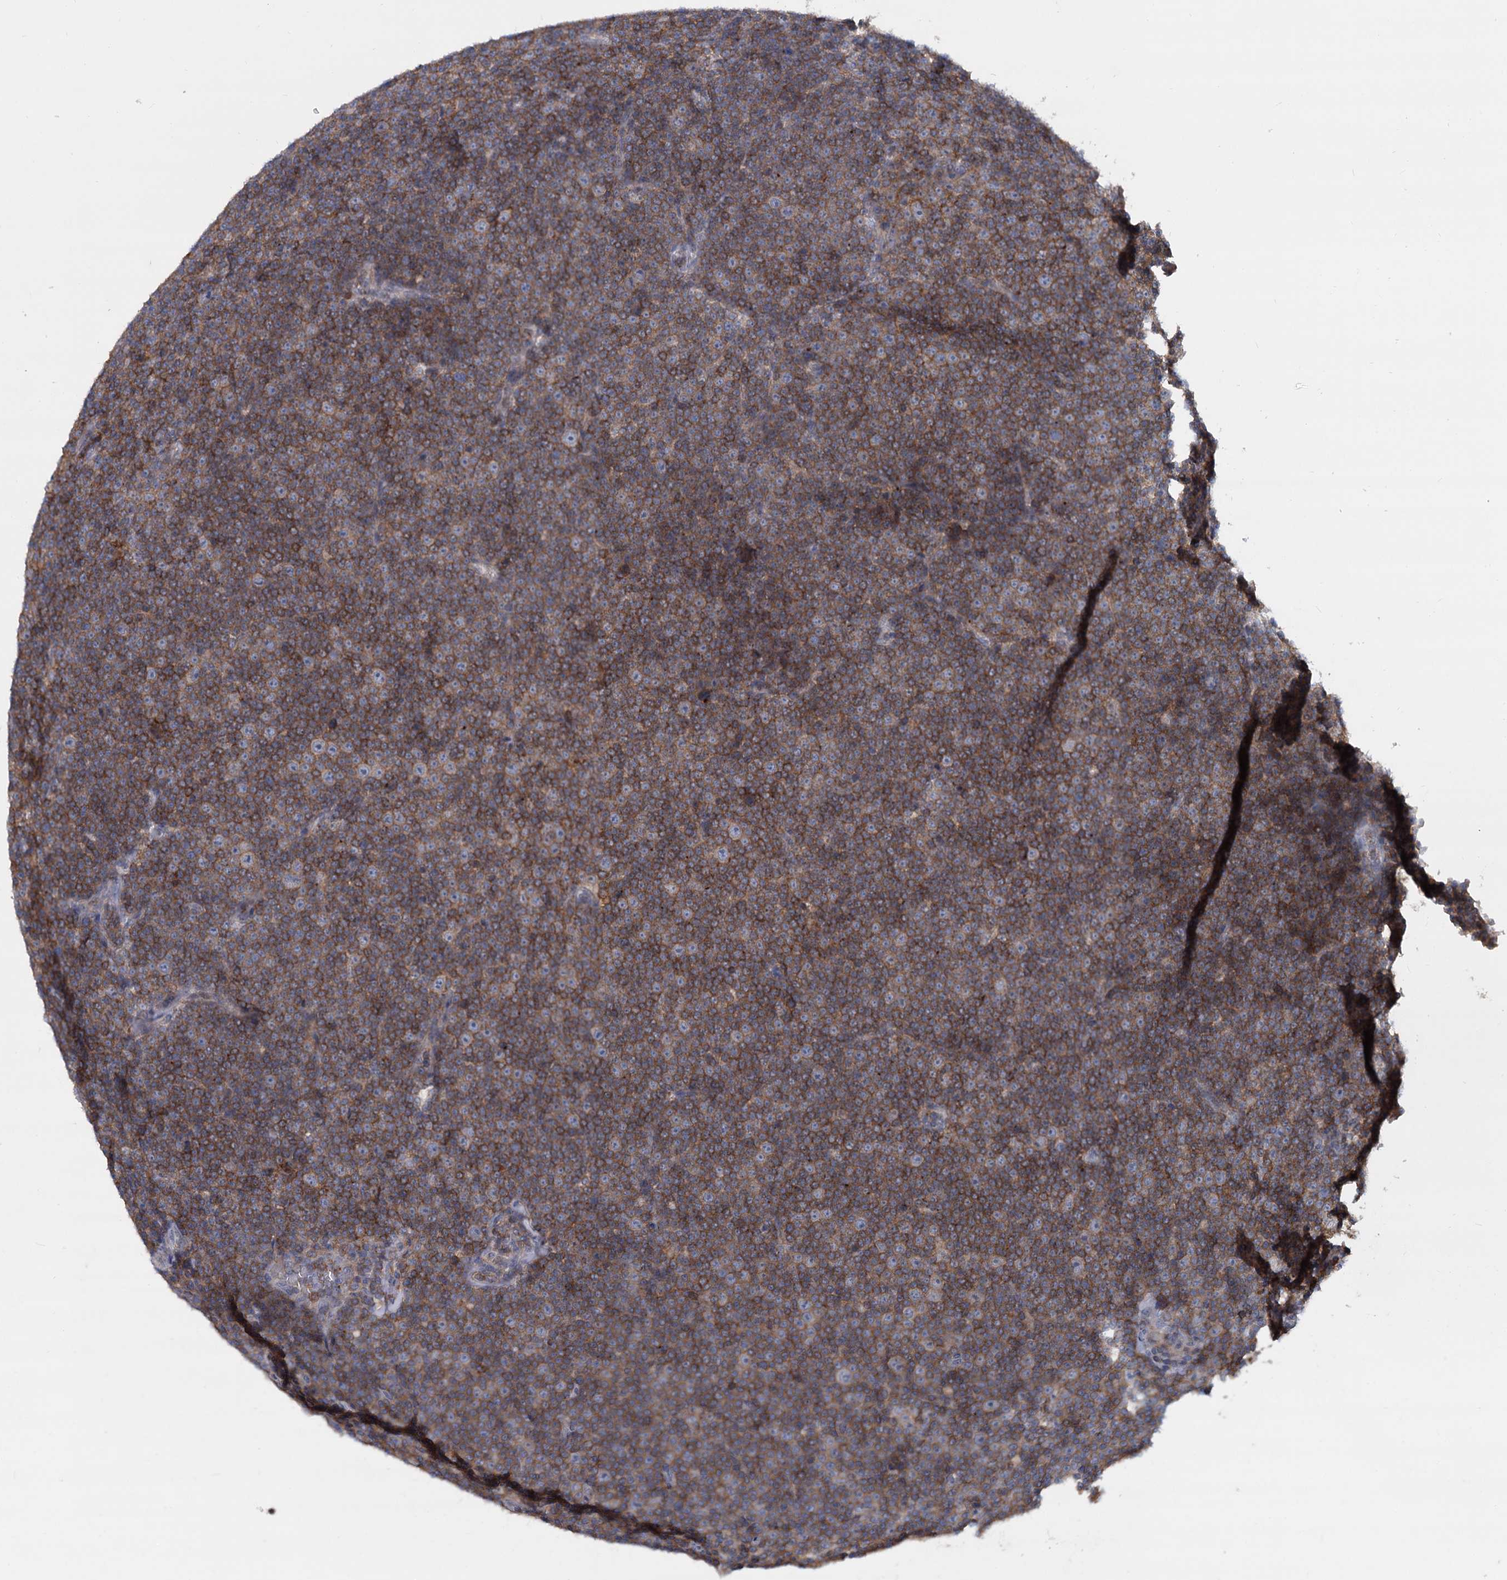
{"staining": {"intensity": "moderate", "quantity": ">75%", "location": "cytoplasmic/membranous"}, "tissue": "lymphoma", "cell_type": "Tumor cells", "image_type": "cancer", "snomed": [{"axis": "morphology", "description": "Malignant lymphoma, non-Hodgkin's type, Low grade"}, {"axis": "topography", "description": "Lymph node"}], "caption": "Immunohistochemical staining of human low-grade malignant lymphoma, non-Hodgkin's type shows moderate cytoplasmic/membranous protein staining in approximately >75% of tumor cells.", "gene": "LRCH4", "patient": {"sex": "female", "age": 67}}